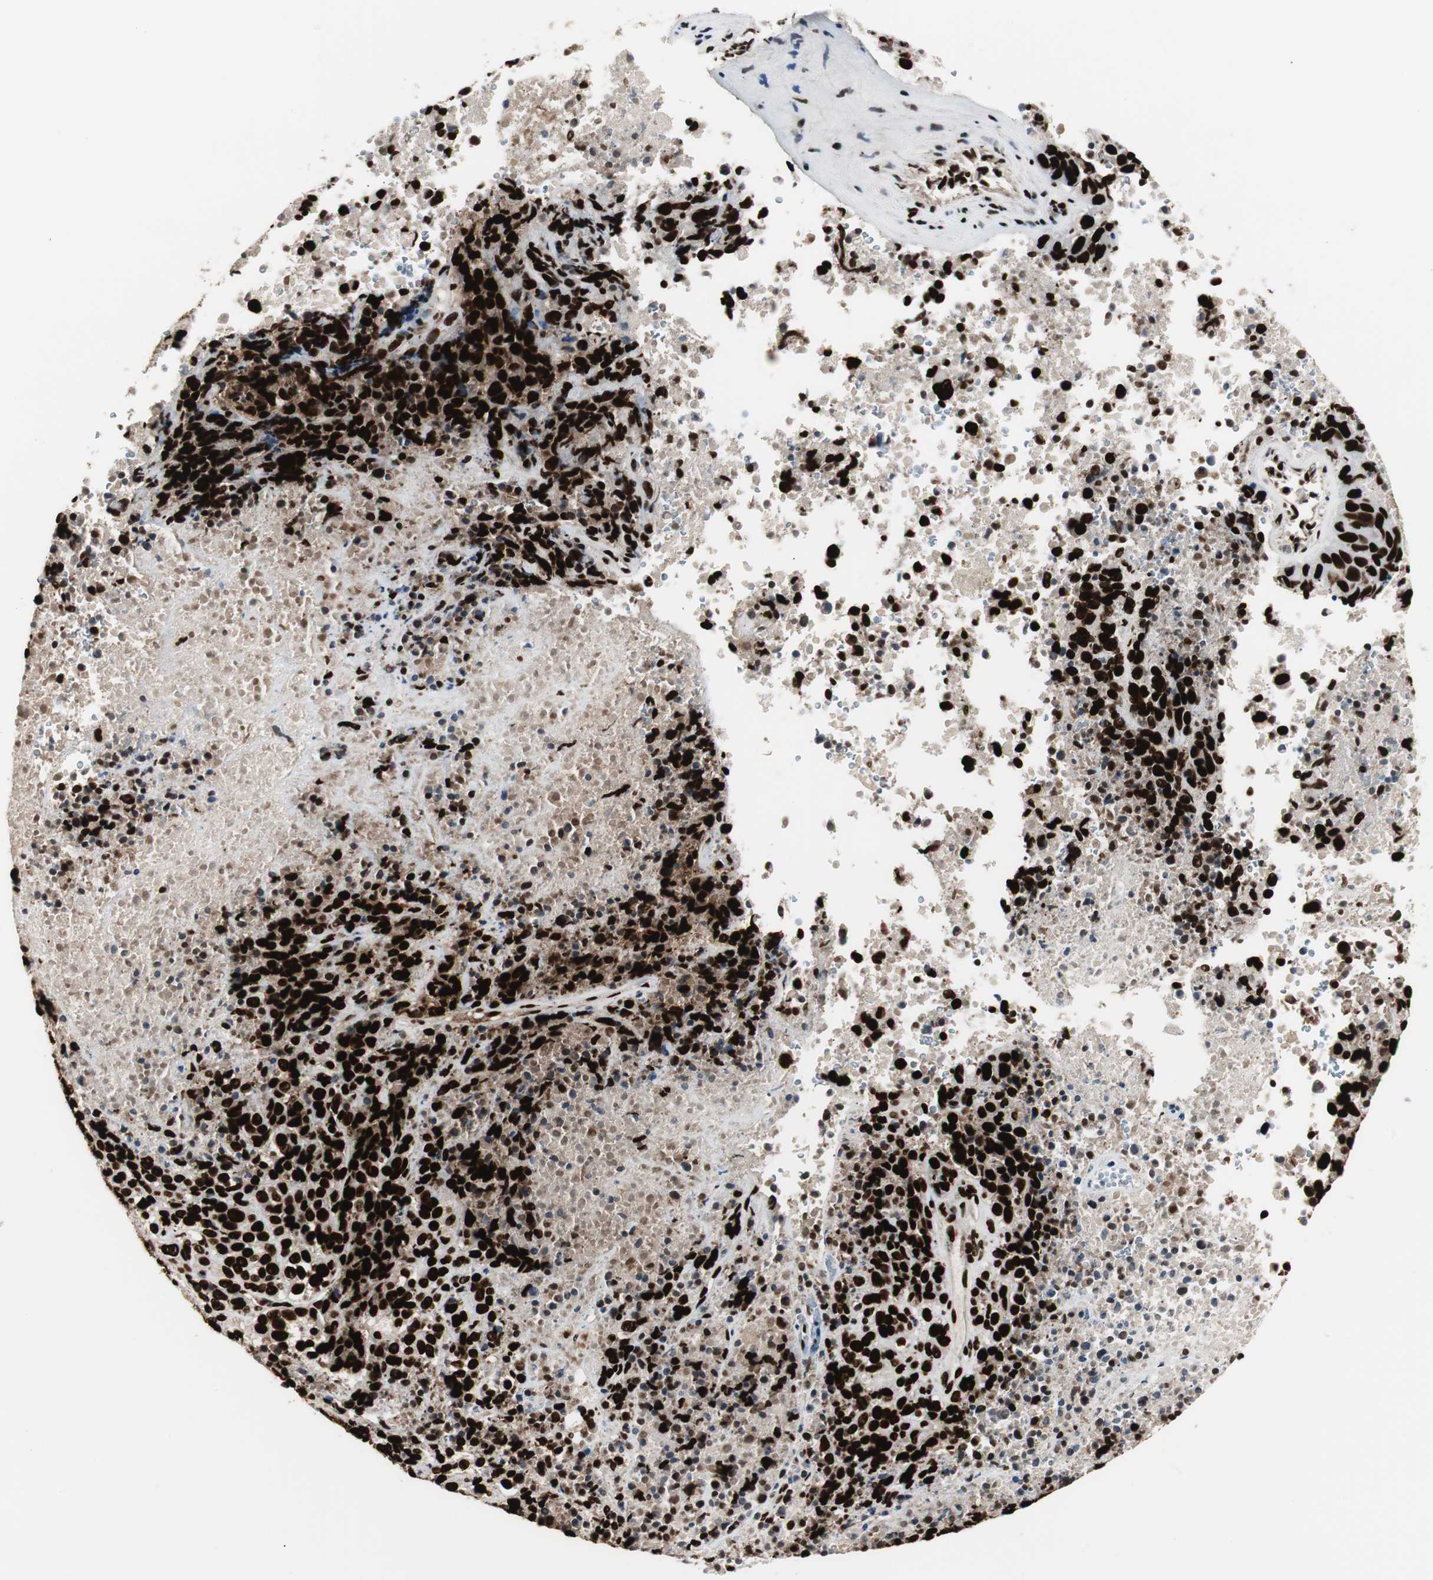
{"staining": {"intensity": "strong", "quantity": ">75%", "location": "nuclear"}, "tissue": "melanoma", "cell_type": "Tumor cells", "image_type": "cancer", "snomed": [{"axis": "morphology", "description": "Malignant melanoma, Metastatic site"}, {"axis": "topography", "description": "Cerebral cortex"}], "caption": "Immunohistochemistry image of melanoma stained for a protein (brown), which shows high levels of strong nuclear expression in about >75% of tumor cells.", "gene": "MTA2", "patient": {"sex": "female", "age": 52}}